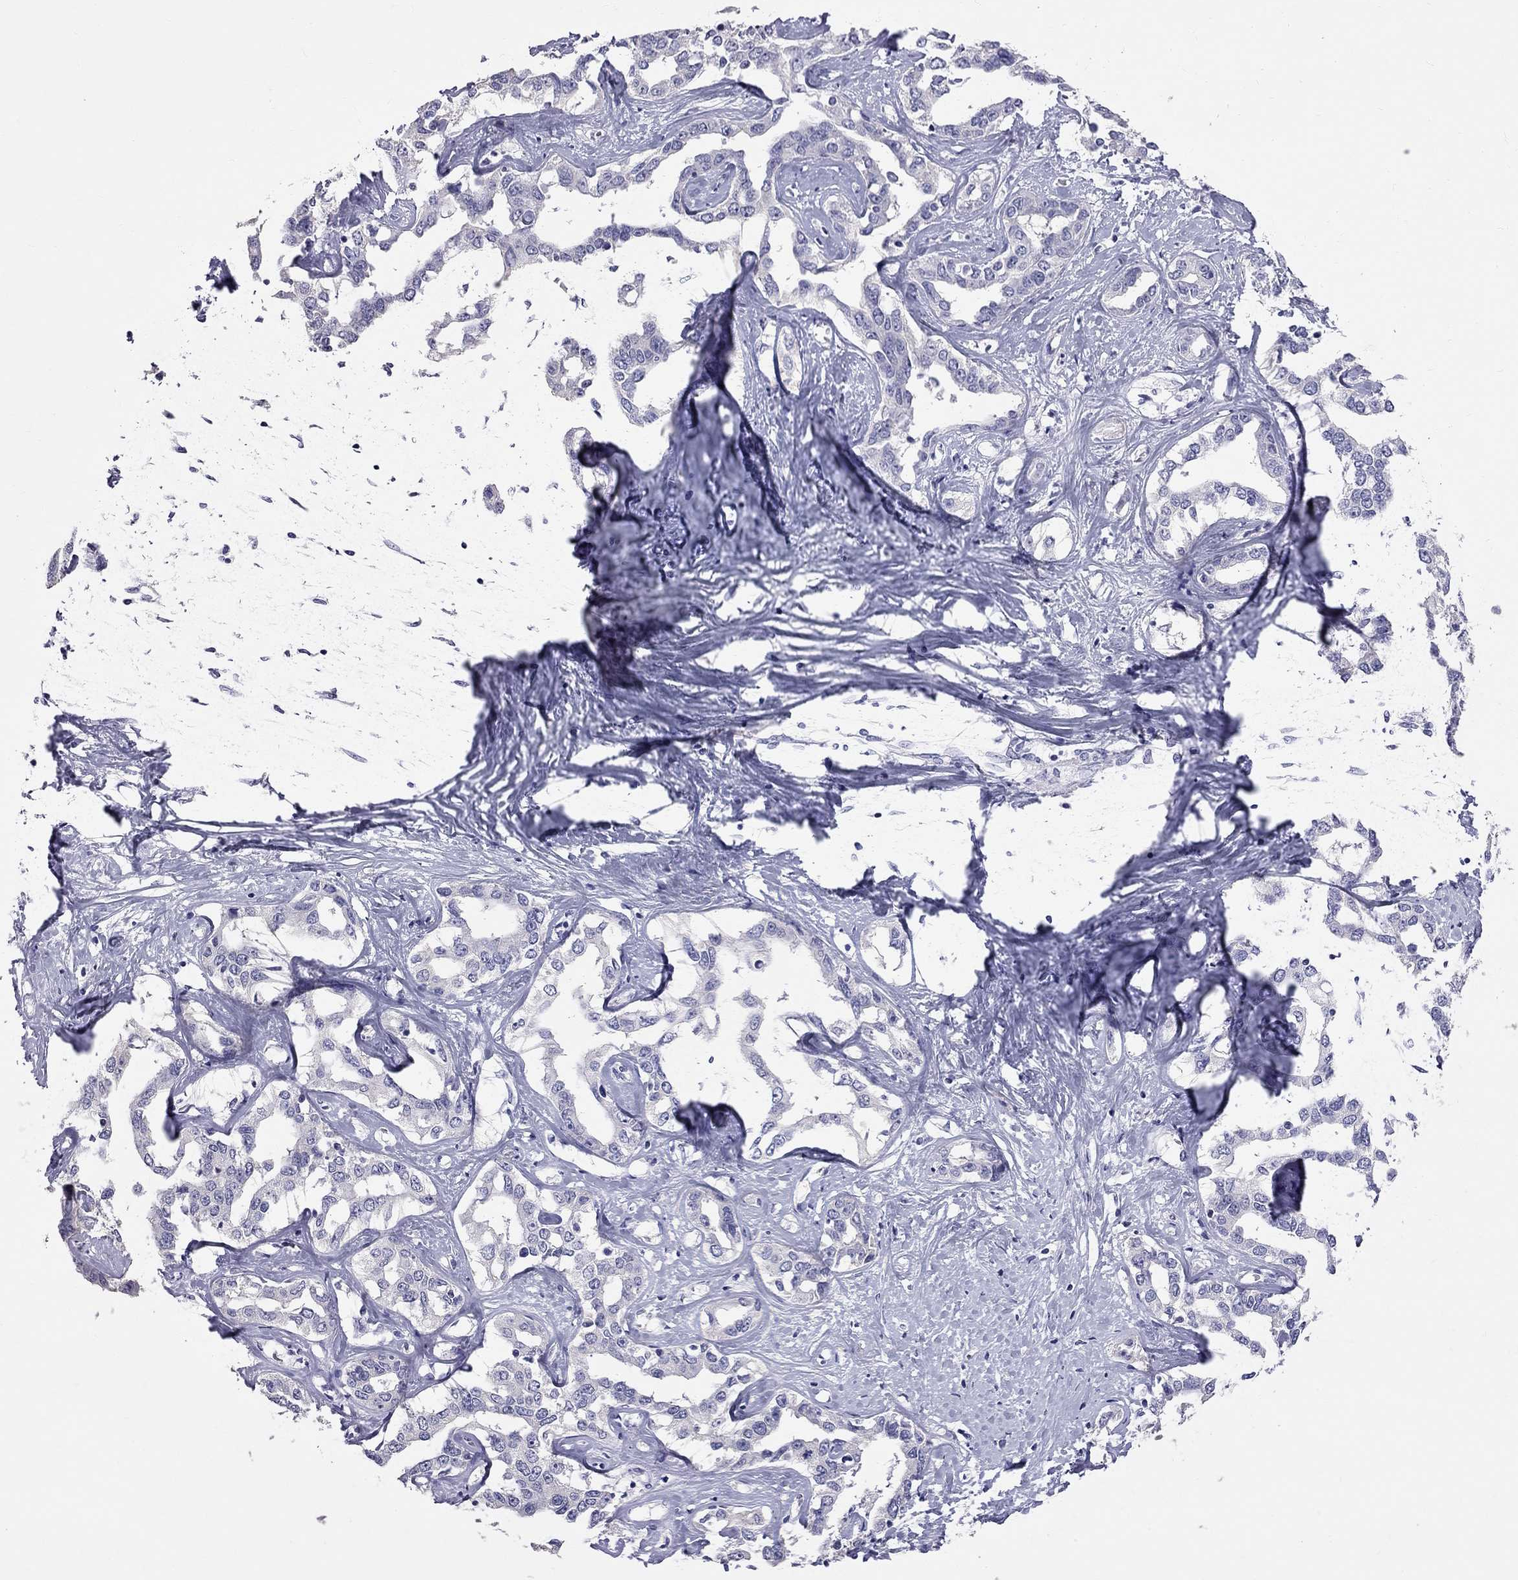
{"staining": {"intensity": "negative", "quantity": "none", "location": "none"}, "tissue": "liver cancer", "cell_type": "Tumor cells", "image_type": "cancer", "snomed": [{"axis": "morphology", "description": "Cholangiocarcinoma"}, {"axis": "topography", "description": "Liver"}], "caption": "An image of human cholangiocarcinoma (liver) is negative for staining in tumor cells. (Brightfield microscopy of DAB IHC at high magnification).", "gene": "CFAP91", "patient": {"sex": "male", "age": 59}}